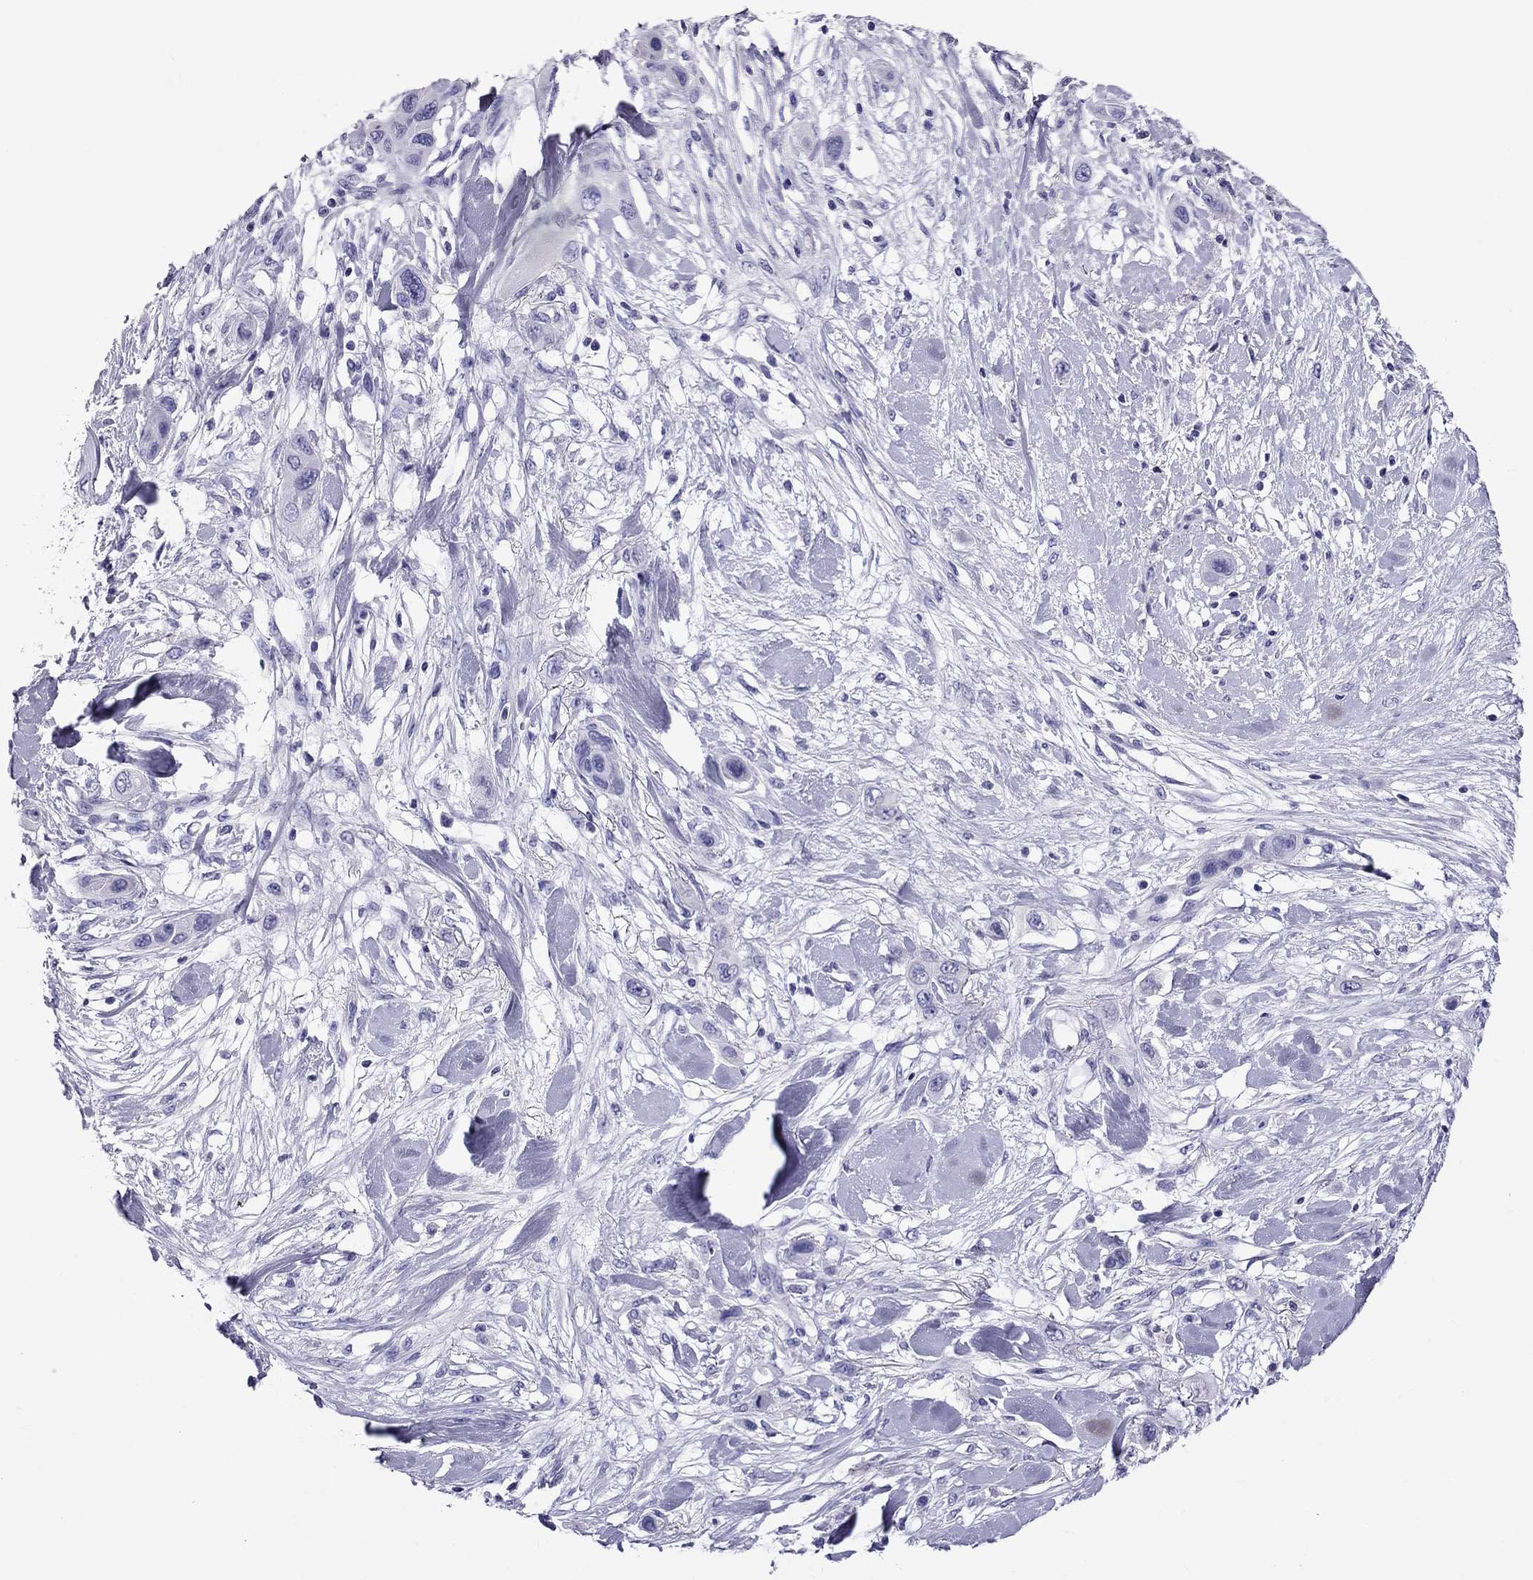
{"staining": {"intensity": "negative", "quantity": "none", "location": "none"}, "tissue": "skin cancer", "cell_type": "Tumor cells", "image_type": "cancer", "snomed": [{"axis": "morphology", "description": "Squamous cell carcinoma, NOS"}, {"axis": "topography", "description": "Skin"}], "caption": "DAB immunohistochemical staining of squamous cell carcinoma (skin) exhibits no significant expression in tumor cells.", "gene": "TTLL13", "patient": {"sex": "male", "age": 79}}